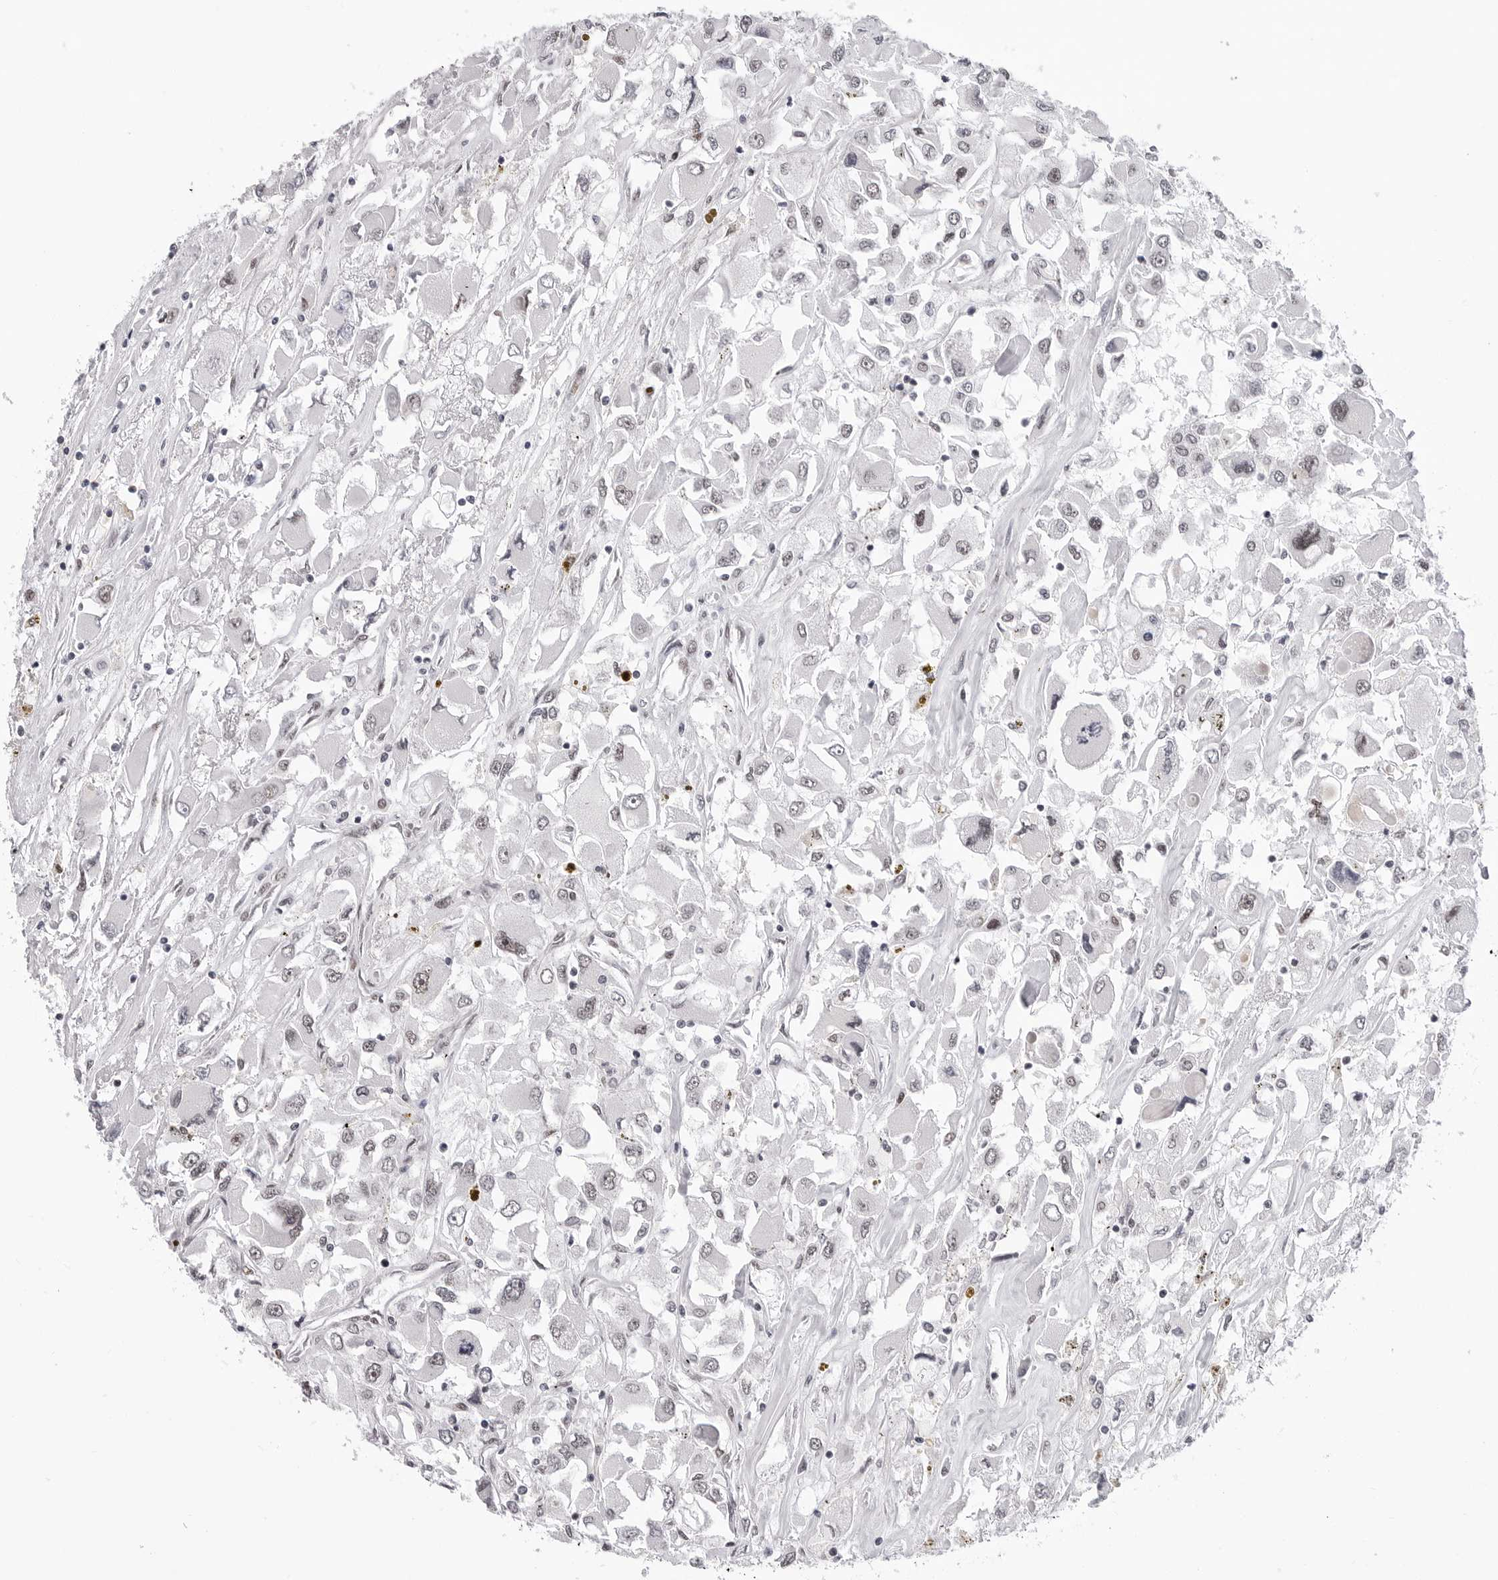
{"staining": {"intensity": "weak", "quantity": "25%-75%", "location": "nuclear"}, "tissue": "renal cancer", "cell_type": "Tumor cells", "image_type": "cancer", "snomed": [{"axis": "morphology", "description": "Adenocarcinoma, NOS"}, {"axis": "topography", "description": "Kidney"}], "caption": "Immunohistochemistry (DAB) staining of human adenocarcinoma (renal) exhibits weak nuclear protein staining in approximately 25%-75% of tumor cells.", "gene": "SF3B4", "patient": {"sex": "female", "age": 52}}